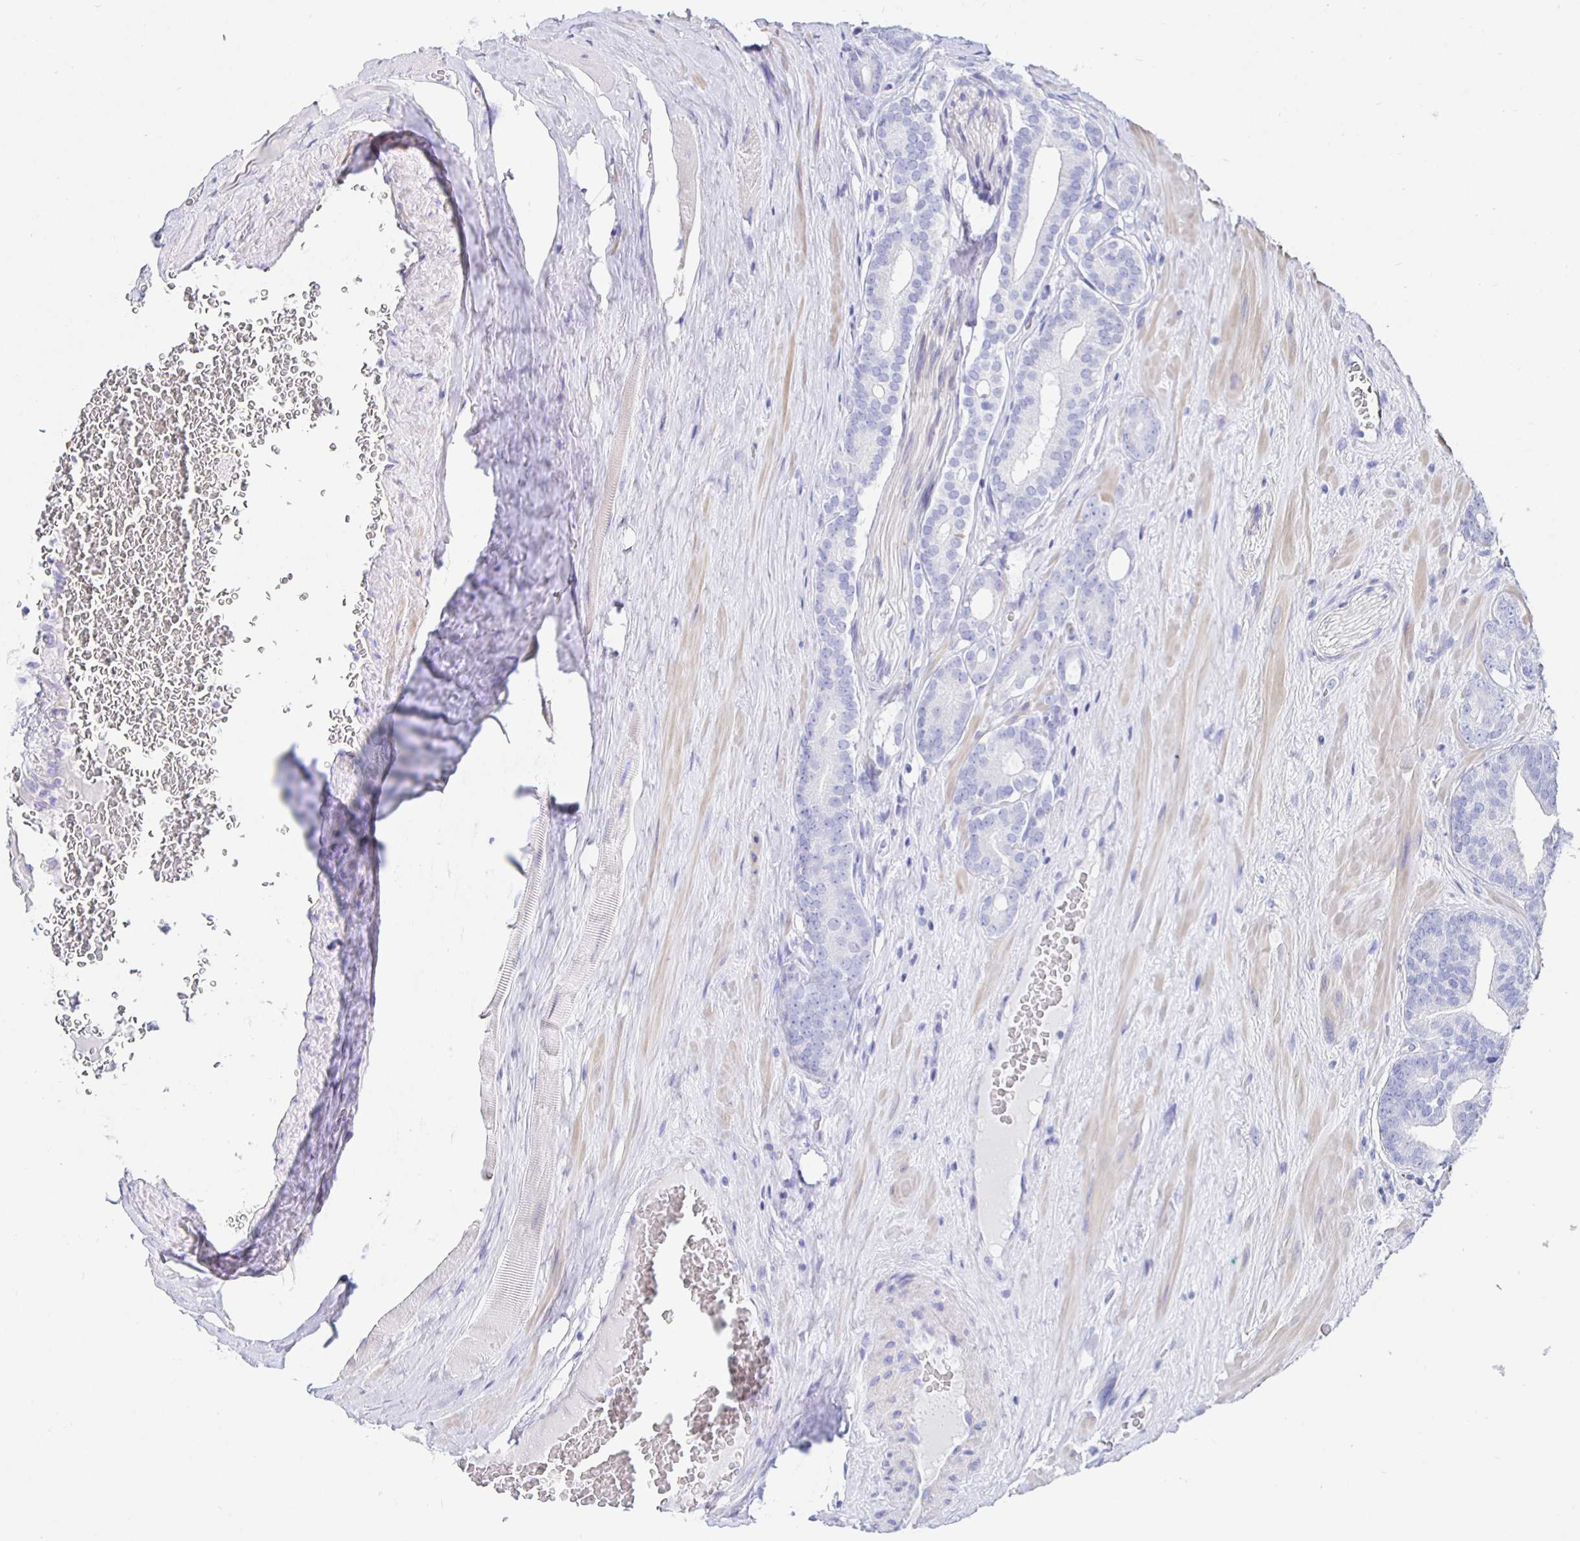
{"staining": {"intensity": "negative", "quantity": "none", "location": "none"}, "tissue": "prostate cancer", "cell_type": "Tumor cells", "image_type": "cancer", "snomed": [{"axis": "morphology", "description": "Adenocarcinoma, High grade"}, {"axis": "topography", "description": "Prostate"}], "caption": "This is an IHC photomicrograph of prostate cancer. There is no expression in tumor cells.", "gene": "HSPA4L", "patient": {"sex": "male", "age": 66}}